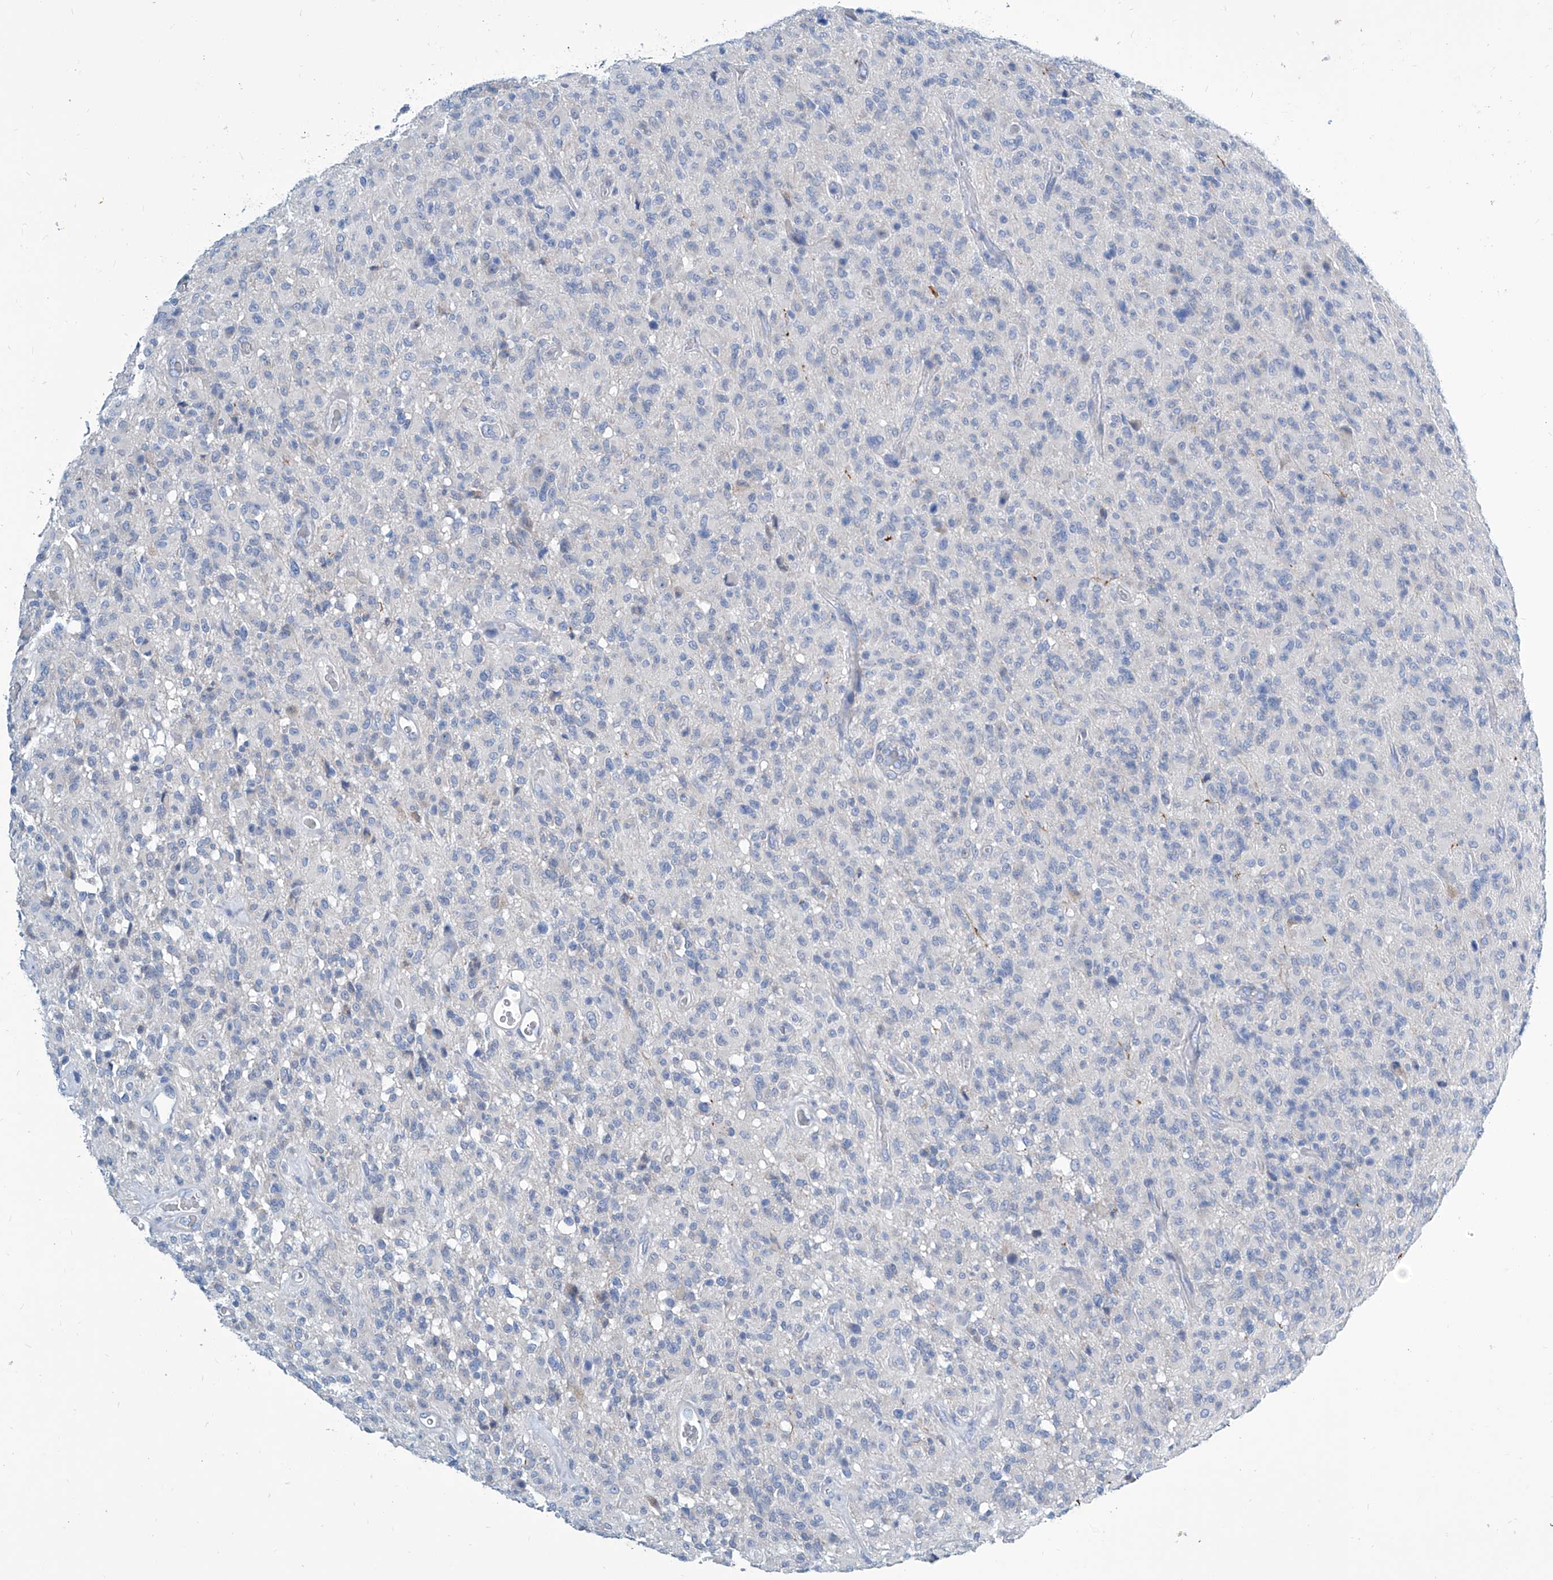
{"staining": {"intensity": "negative", "quantity": "none", "location": "none"}, "tissue": "glioma", "cell_type": "Tumor cells", "image_type": "cancer", "snomed": [{"axis": "morphology", "description": "Glioma, malignant, High grade"}, {"axis": "topography", "description": "Brain"}], "caption": "Immunohistochemical staining of malignant glioma (high-grade) displays no significant expression in tumor cells. Brightfield microscopy of immunohistochemistry (IHC) stained with DAB (brown) and hematoxylin (blue), captured at high magnification.", "gene": "ZNF519", "patient": {"sex": "female", "age": 57}}